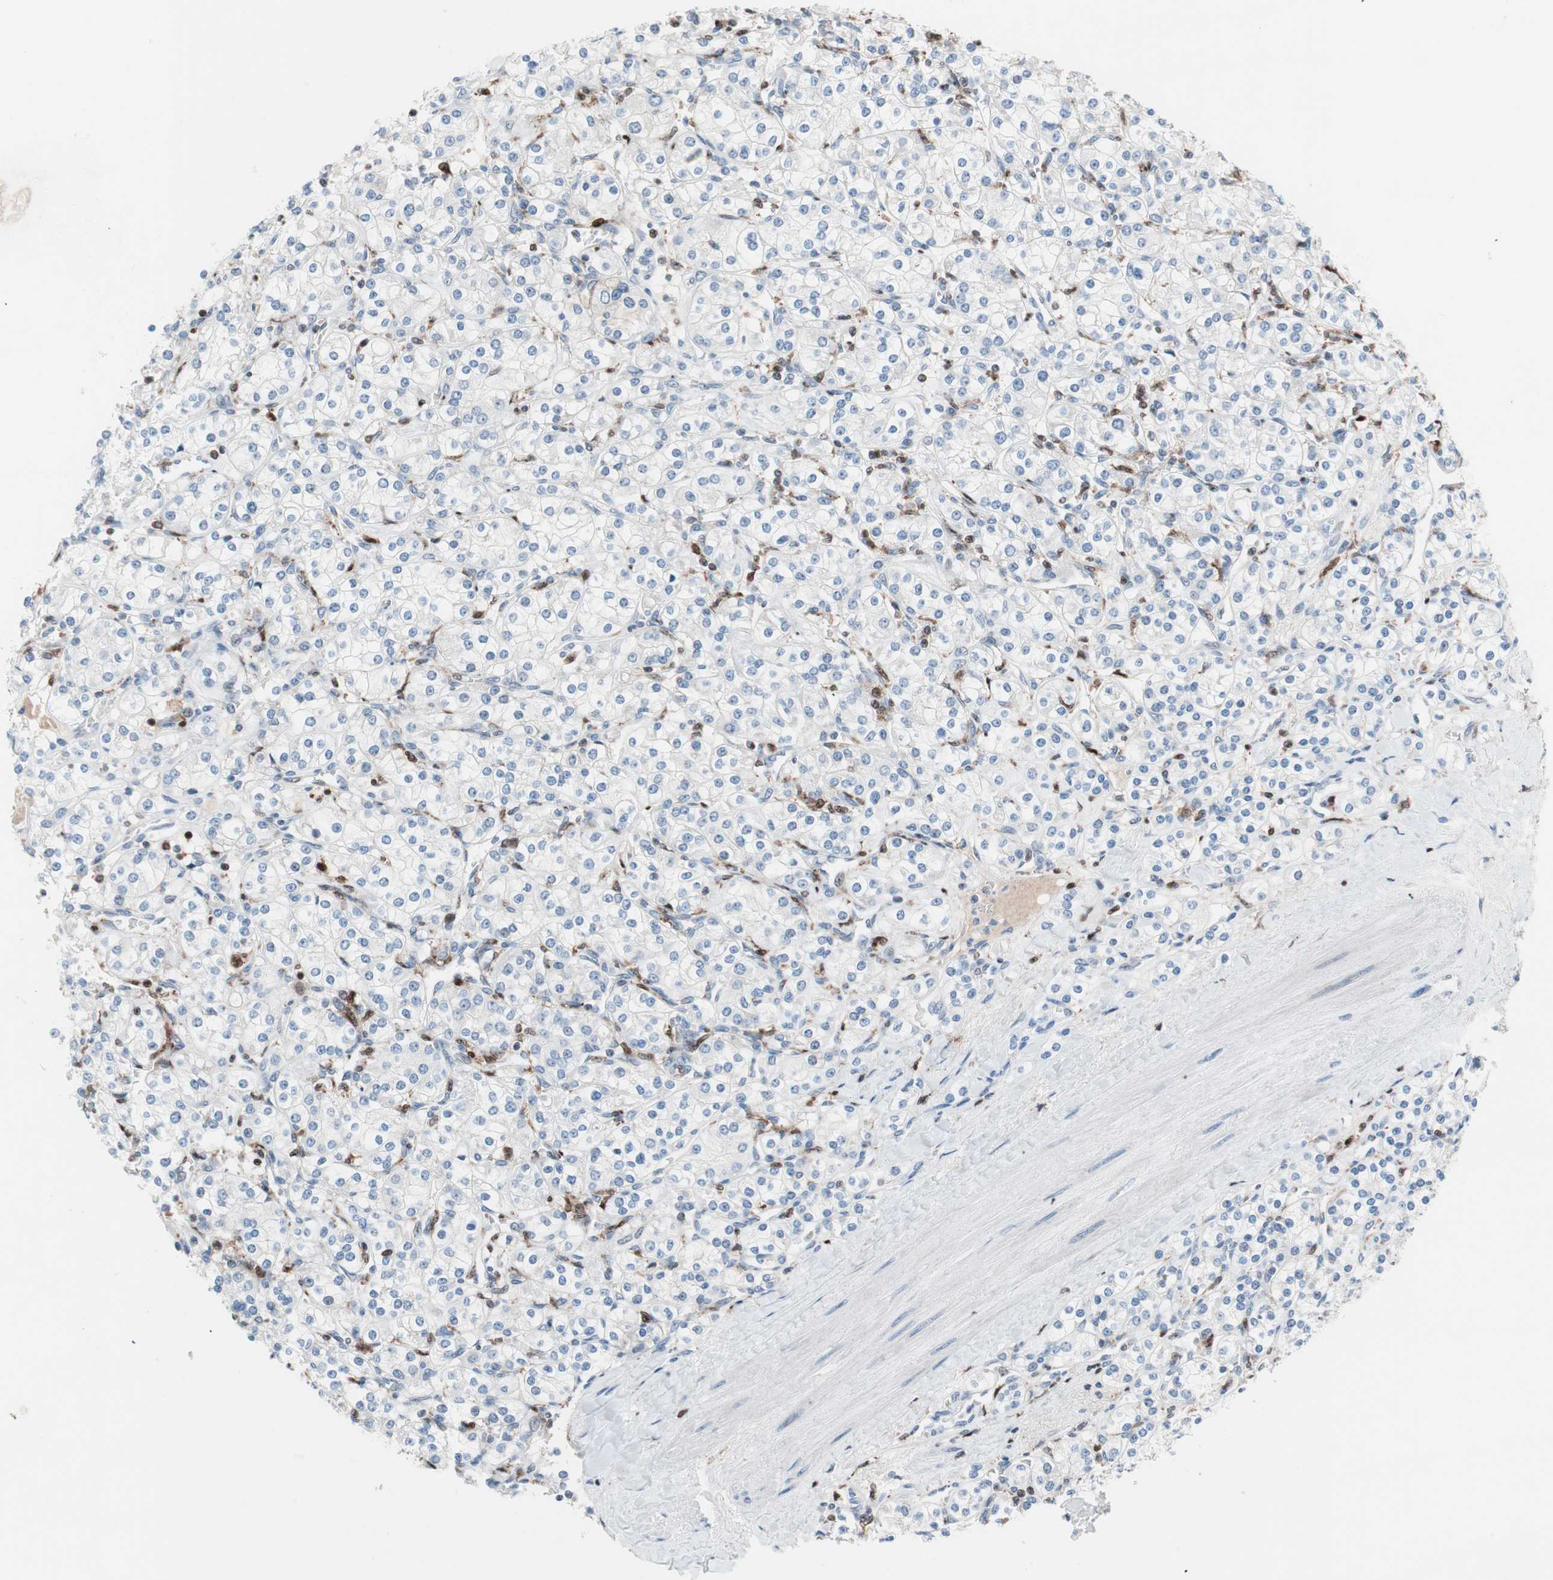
{"staining": {"intensity": "negative", "quantity": "none", "location": "none"}, "tissue": "renal cancer", "cell_type": "Tumor cells", "image_type": "cancer", "snomed": [{"axis": "morphology", "description": "Adenocarcinoma, NOS"}, {"axis": "topography", "description": "Kidney"}], "caption": "A photomicrograph of renal adenocarcinoma stained for a protein reveals no brown staining in tumor cells.", "gene": "RGS10", "patient": {"sex": "male", "age": 77}}